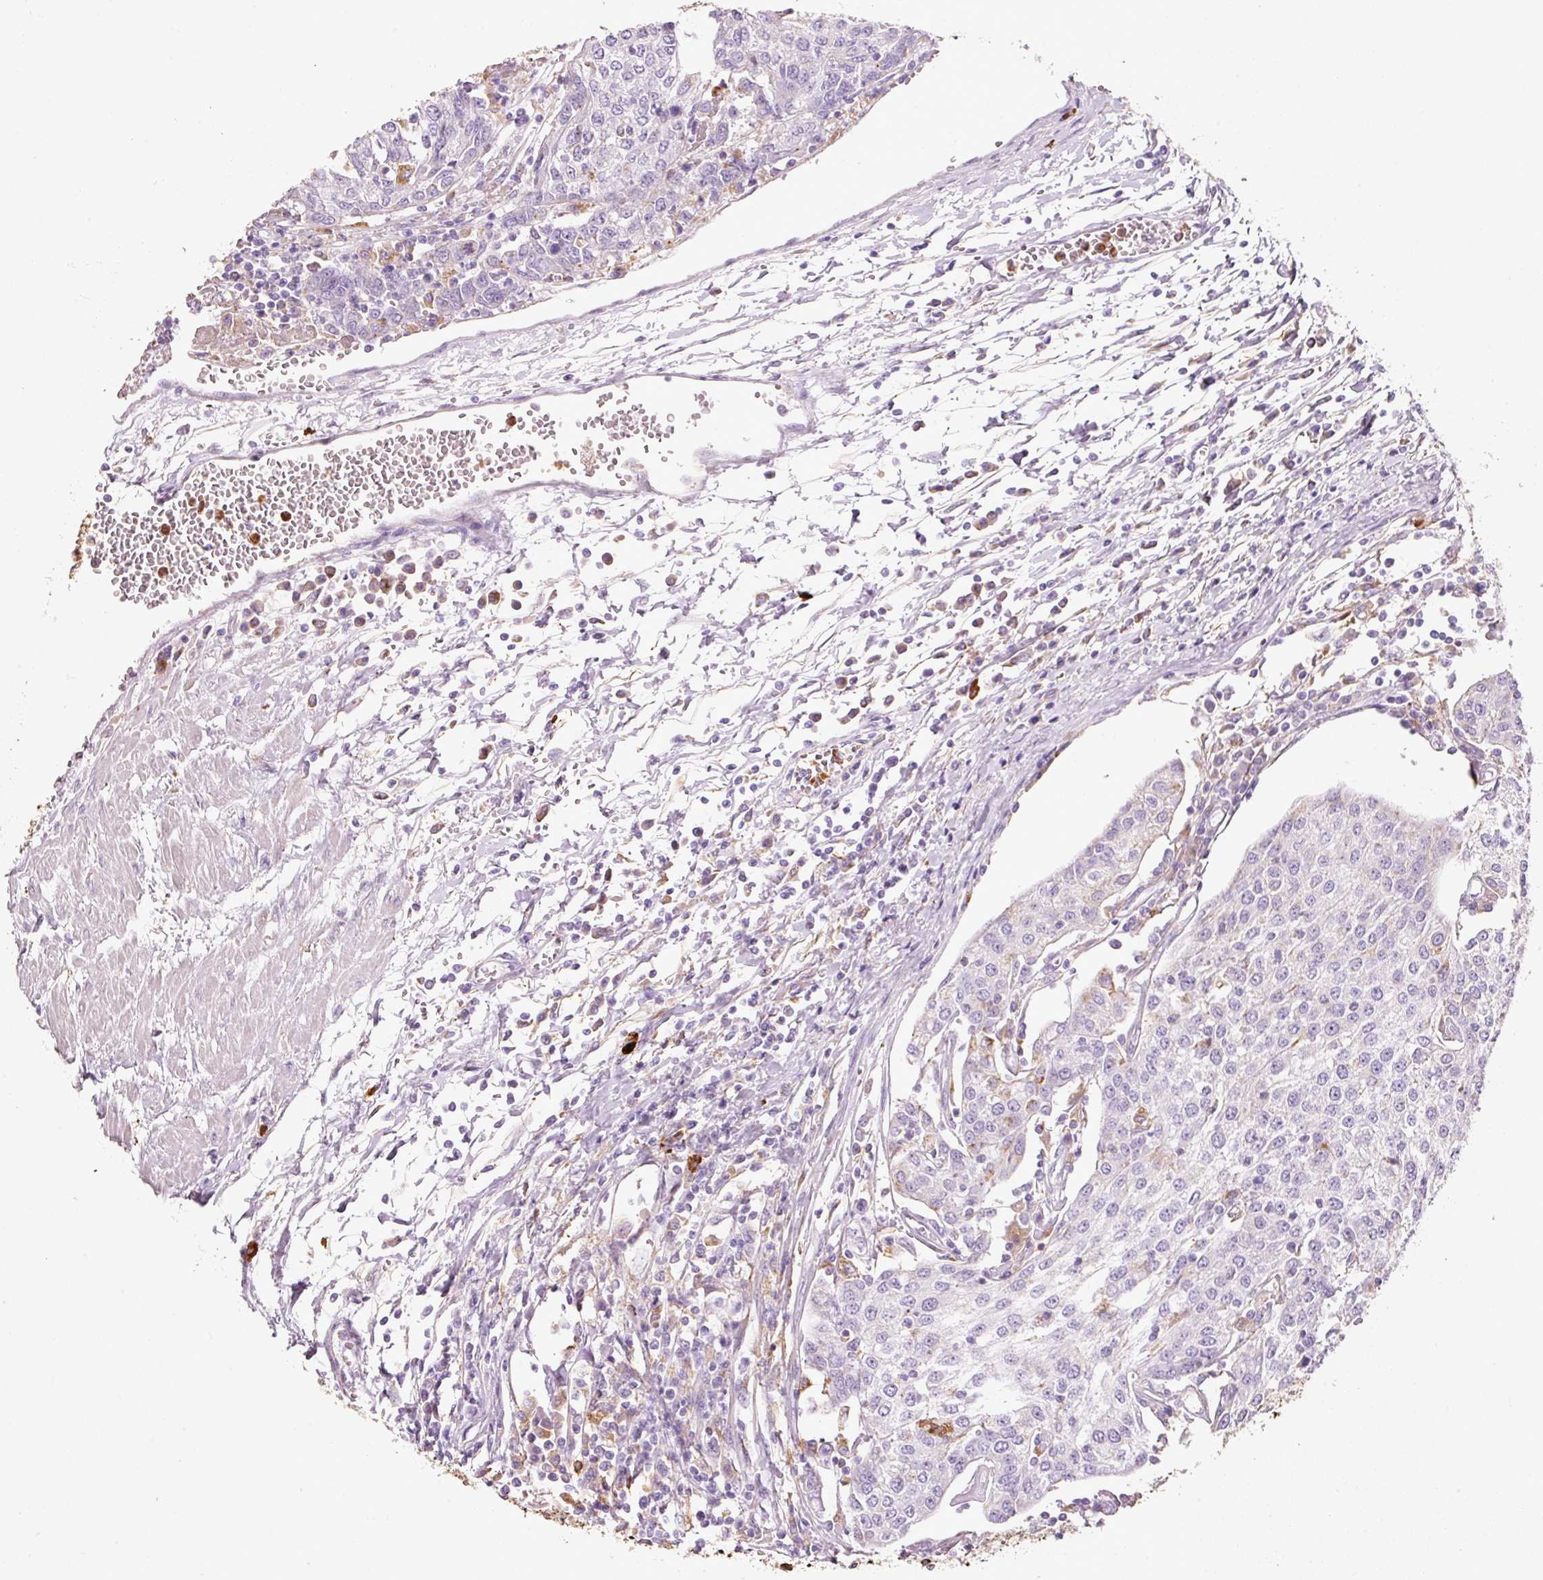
{"staining": {"intensity": "negative", "quantity": "none", "location": "none"}, "tissue": "urothelial cancer", "cell_type": "Tumor cells", "image_type": "cancer", "snomed": [{"axis": "morphology", "description": "Urothelial carcinoma, High grade"}, {"axis": "topography", "description": "Urinary bladder"}], "caption": "Immunohistochemical staining of human high-grade urothelial carcinoma demonstrates no significant staining in tumor cells. (Stains: DAB (3,3'-diaminobenzidine) IHC with hematoxylin counter stain, Microscopy: brightfield microscopy at high magnification).", "gene": "TMC8", "patient": {"sex": "female", "age": 85}}